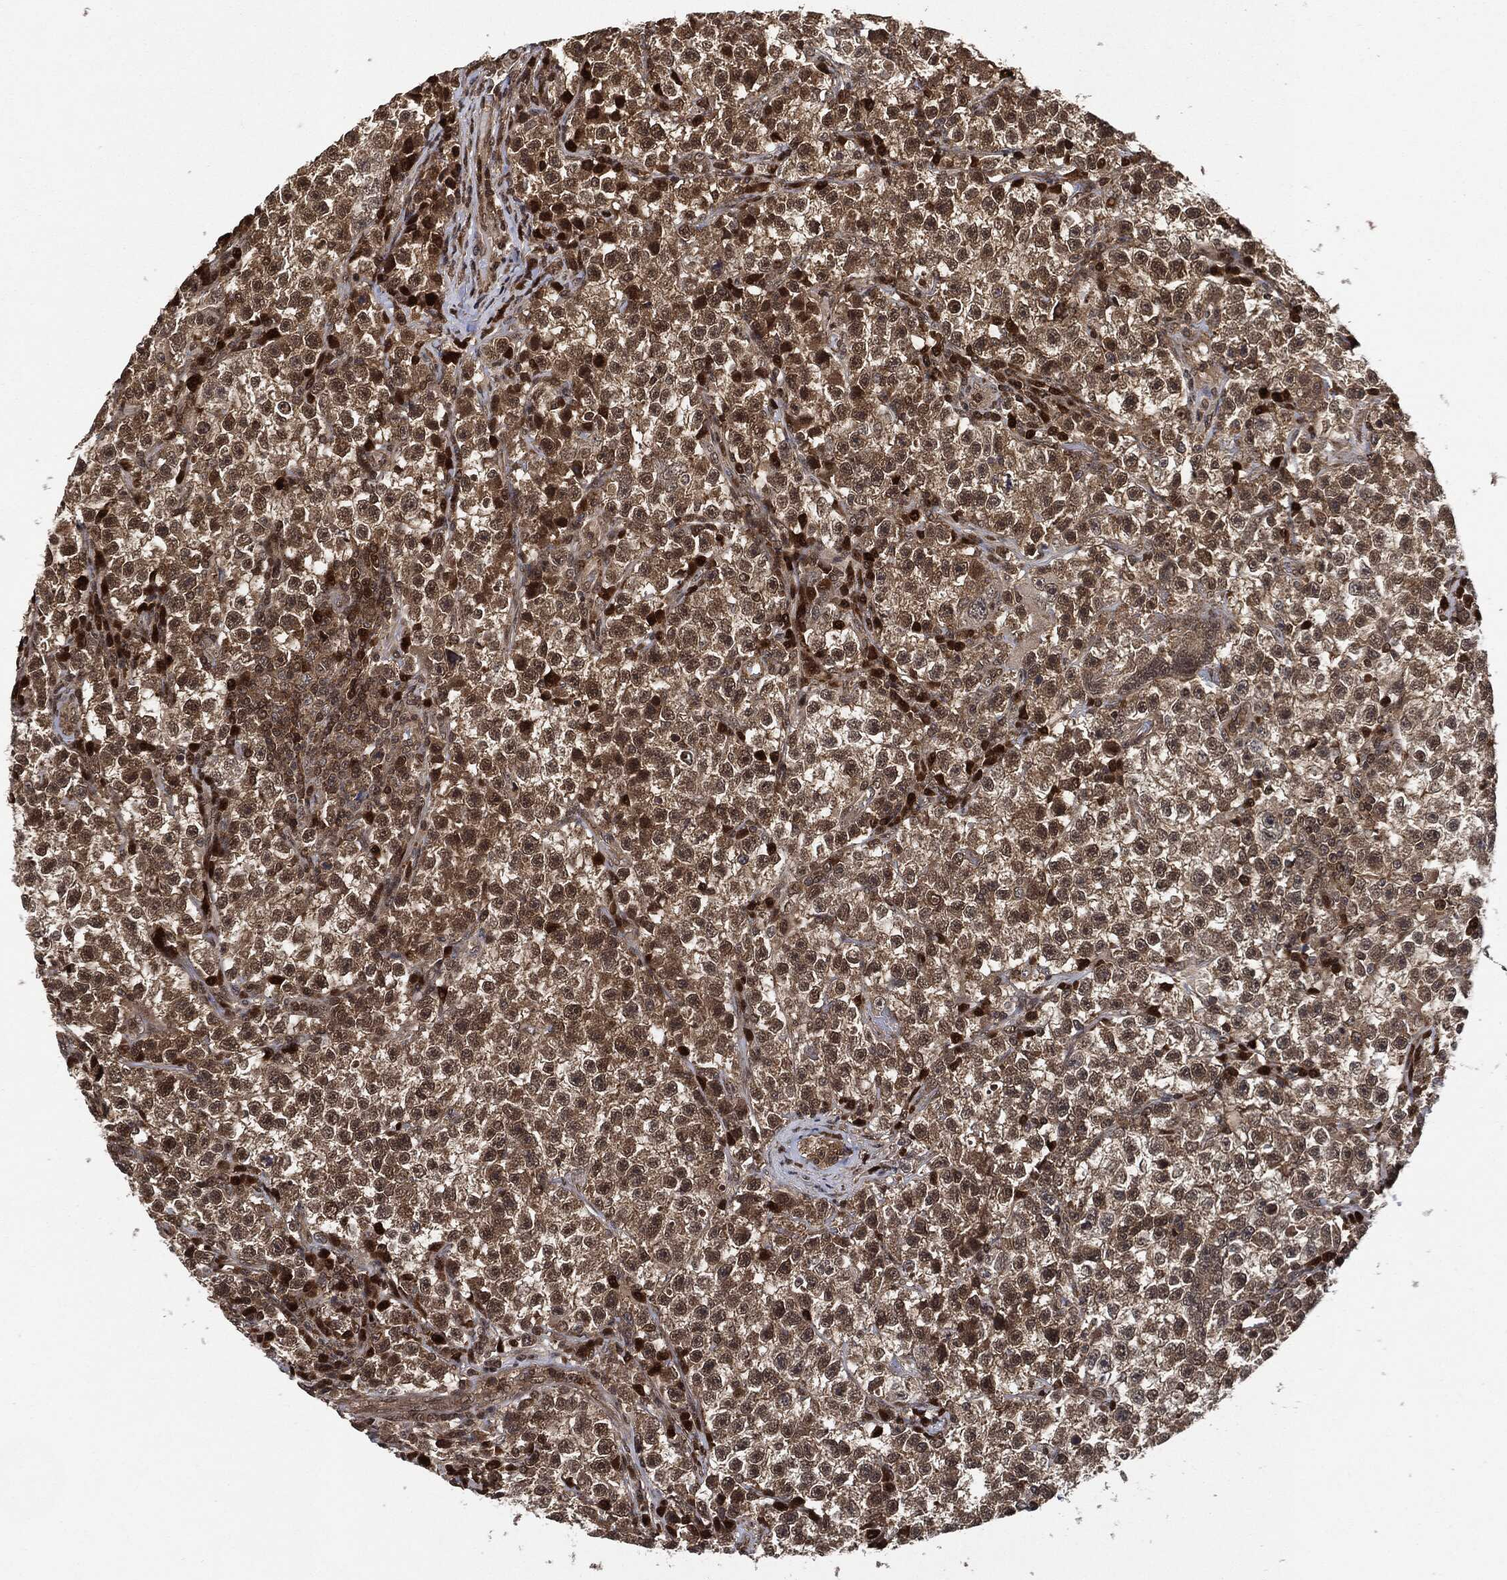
{"staining": {"intensity": "weak", "quantity": "<25%", "location": "cytoplasmic/membranous,nuclear"}, "tissue": "testis cancer", "cell_type": "Tumor cells", "image_type": "cancer", "snomed": [{"axis": "morphology", "description": "Seminoma, NOS"}, {"axis": "topography", "description": "Testis"}], "caption": "An image of human seminoma (testis) is negative for staining in tumor cells. (DAB (3,3'-diaminobenzidine) immunohistochemistry (IHC) visualized using brightfield microscopy, high magnification).", "gene": "CUTA", "patient": {"sex": "male", "age": 22}}